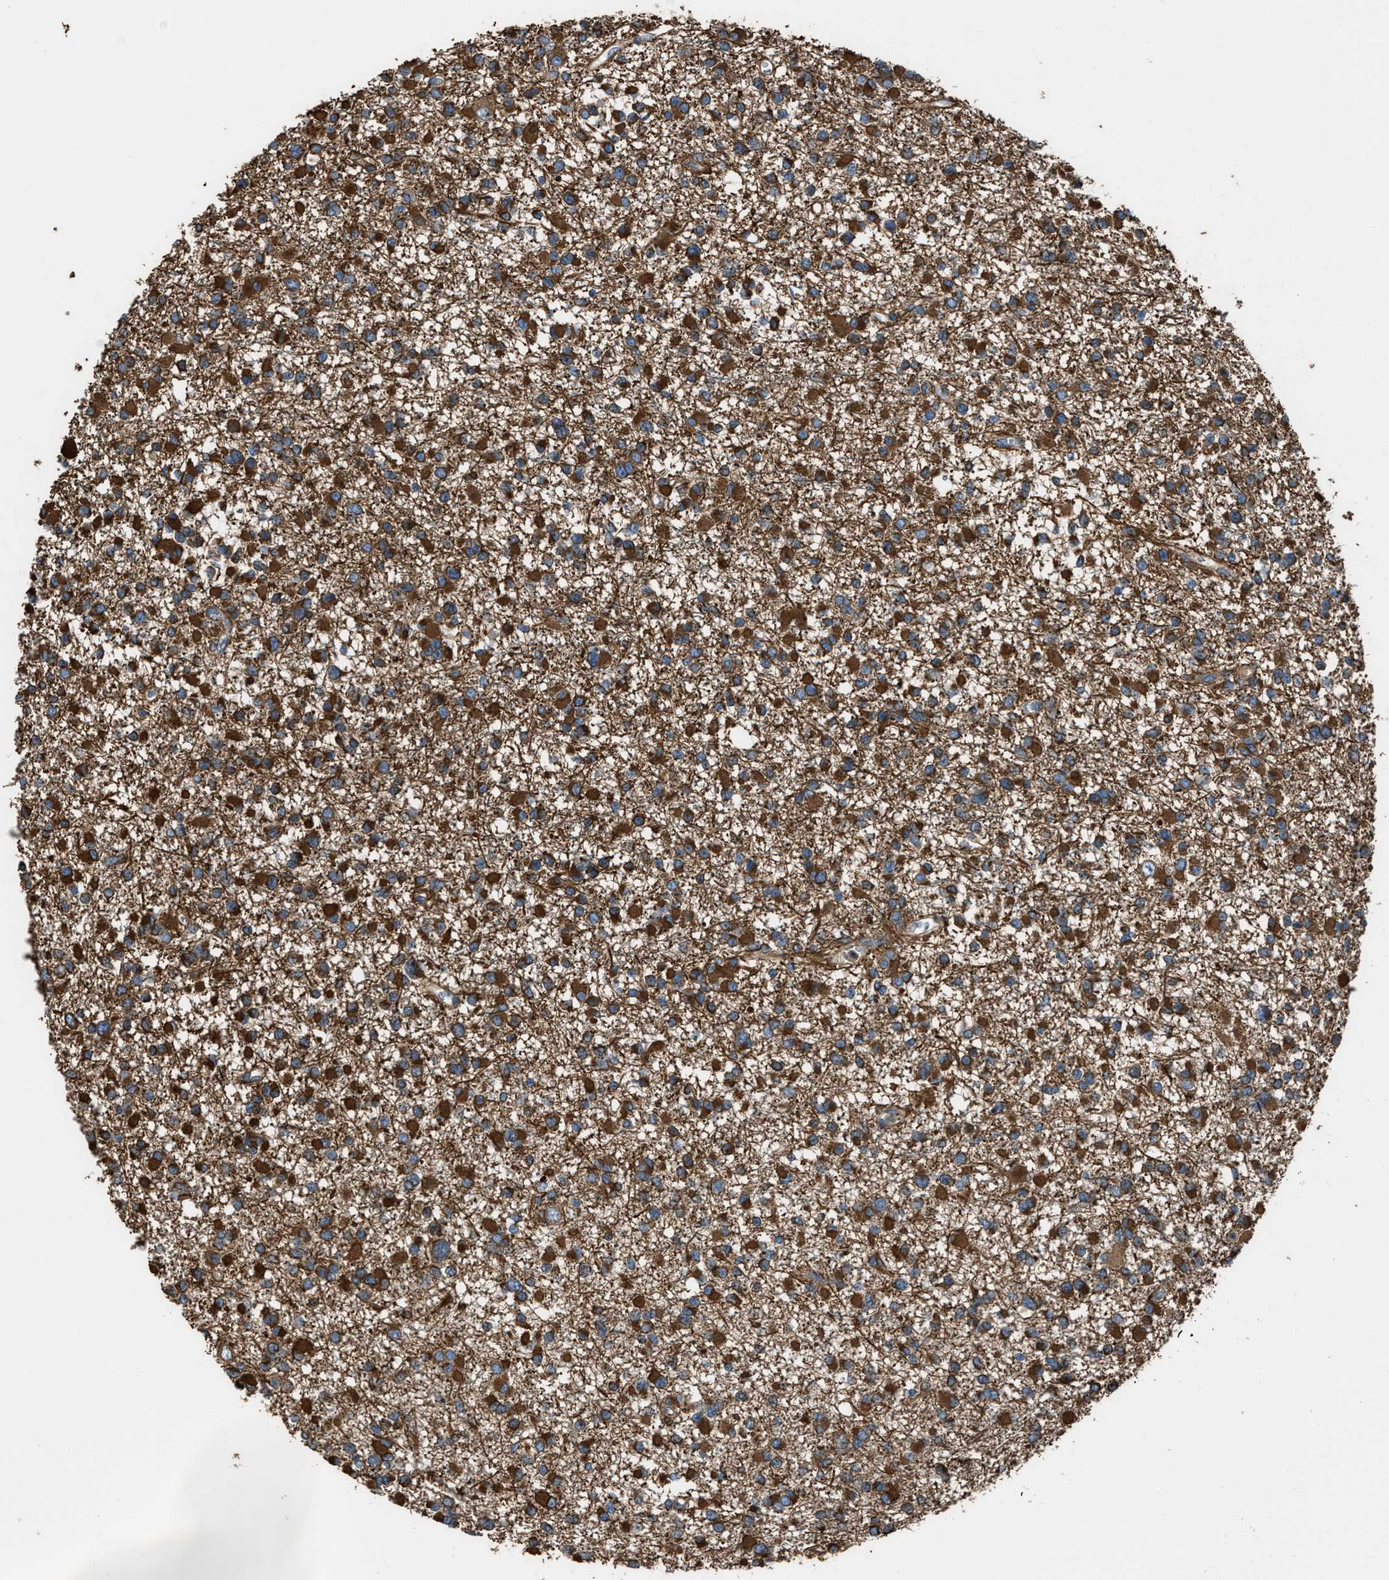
{"staining": {"intensity": "strong", "quantity": ">75%", "location": "cytoplasmic/membranous"}, "tissue": "glioma", "cell_type": "Tumor cells", "image_type": "cancer", "snomed": [{"axis": "morphology", "description": "Glioma, malignant, Low grade"}, {"axis": "topography", "description": "Brain"}], "caption": "A high-resolution photomicrograph shows IHC staining of glioma, which displays strong cytoplasmic/membranous expression in about >75% of tumor cells. The protein of interest is shown in brown color, while the nuclei are stained blue.", "gene": "TRPC1", "patient": {"sex": "female", "age": 22}}